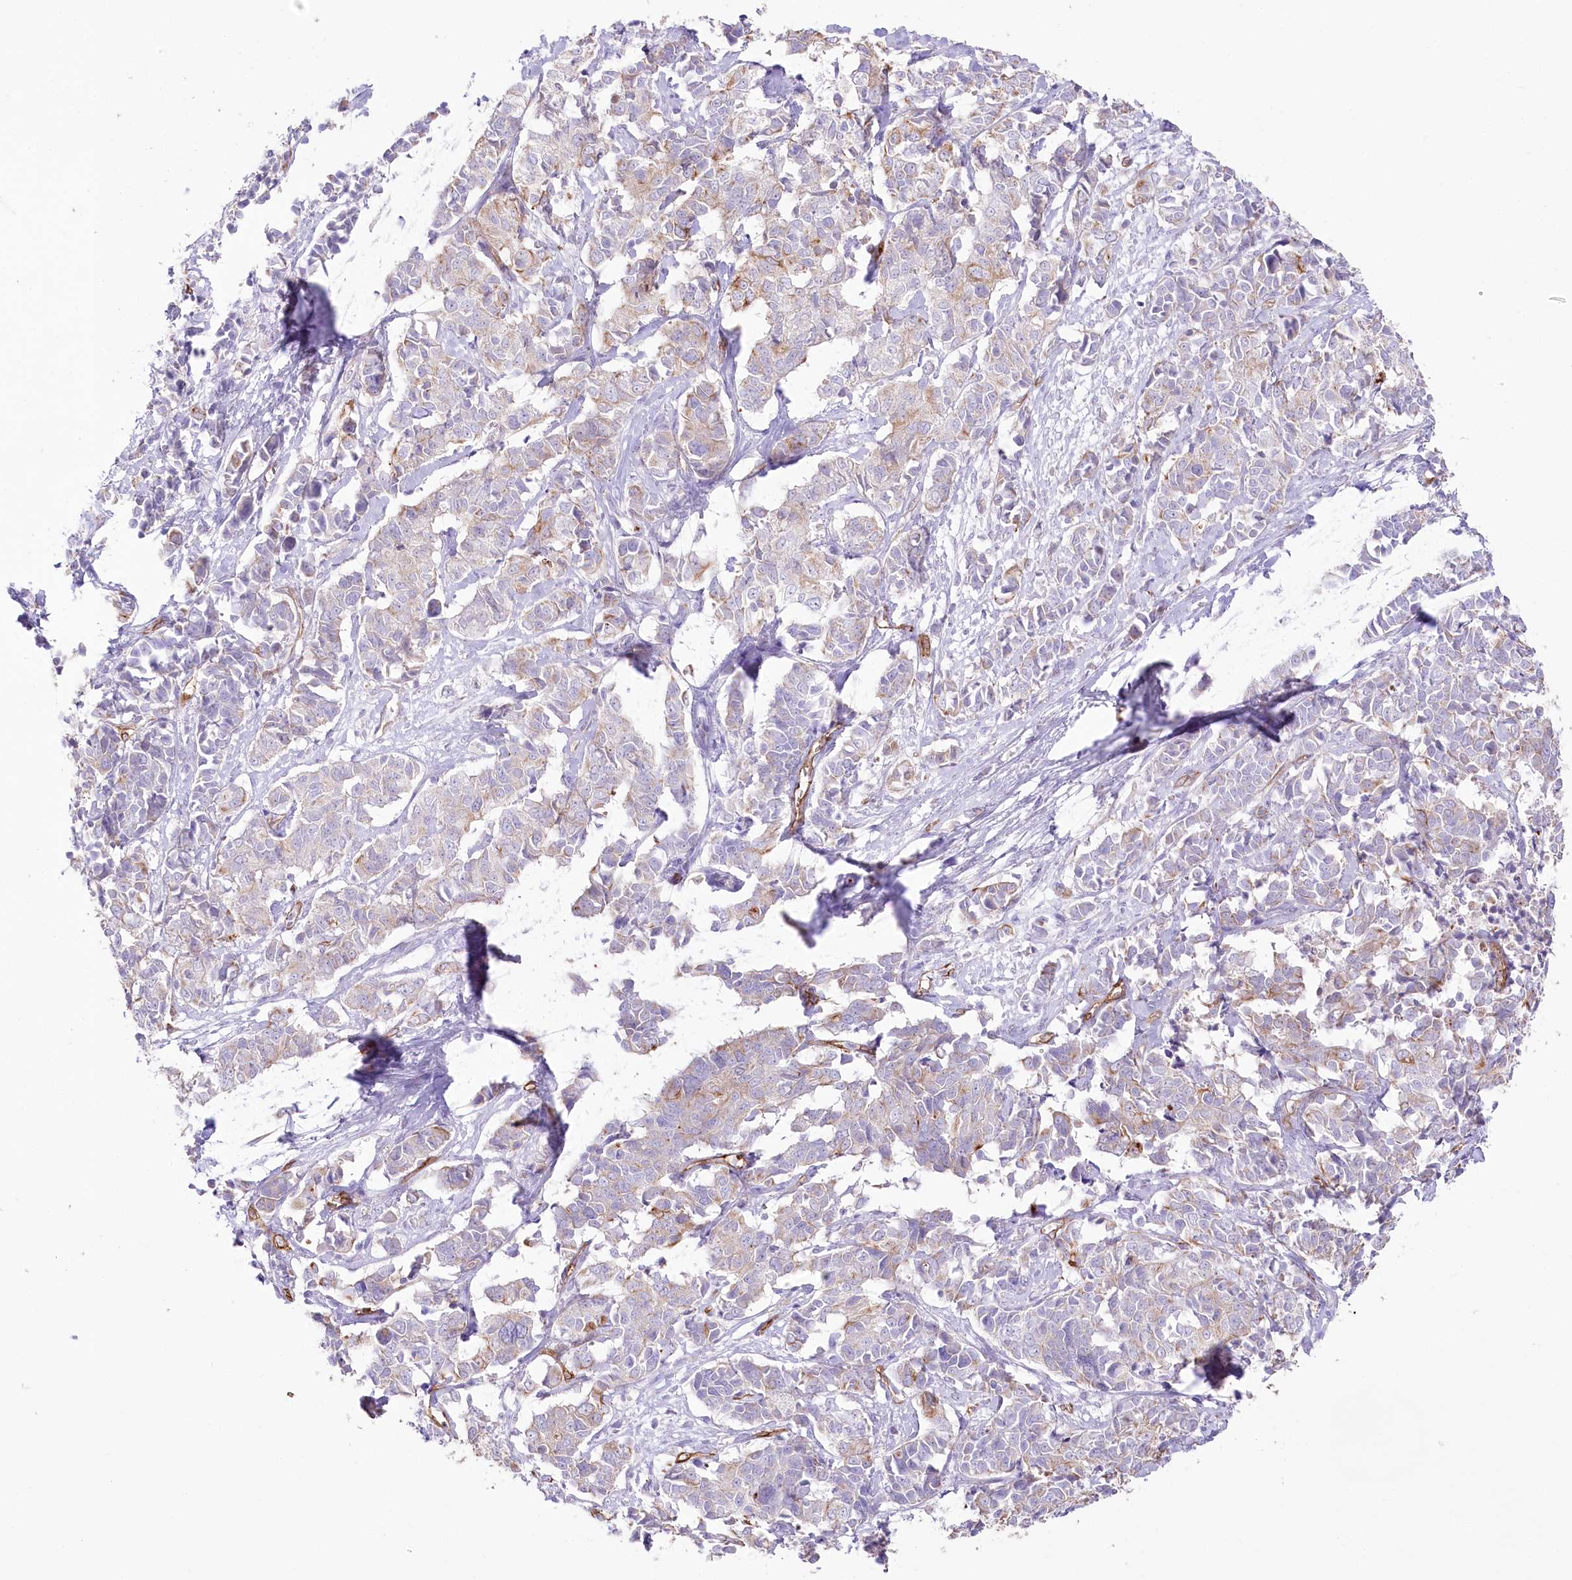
{"staining": {"intensity": "moderate", "quantity": "<25%", "location": "cytoplasmic/membranous"}, "tissue": "cervical cancer", "cell_type": "Tumor cells", "image_type": "cancer", "snomed": [{"axis": "morphology", "description": "Normal tissue, NOS"}, {"axis": "morphology", "description": "Squamous cell carcinoma, NOS"}, {"axis": "topography", "description": "Cervix"}], "caption": "Human cervical cancer (squamous cell carcinoma) stained for a protein (brown) demonstrates moderate cytoplasmic/membranous positive staining in about <25% of tumor cells.", "gene": "SLC39A10", "patient": {"sex": "female", "age": 35}}